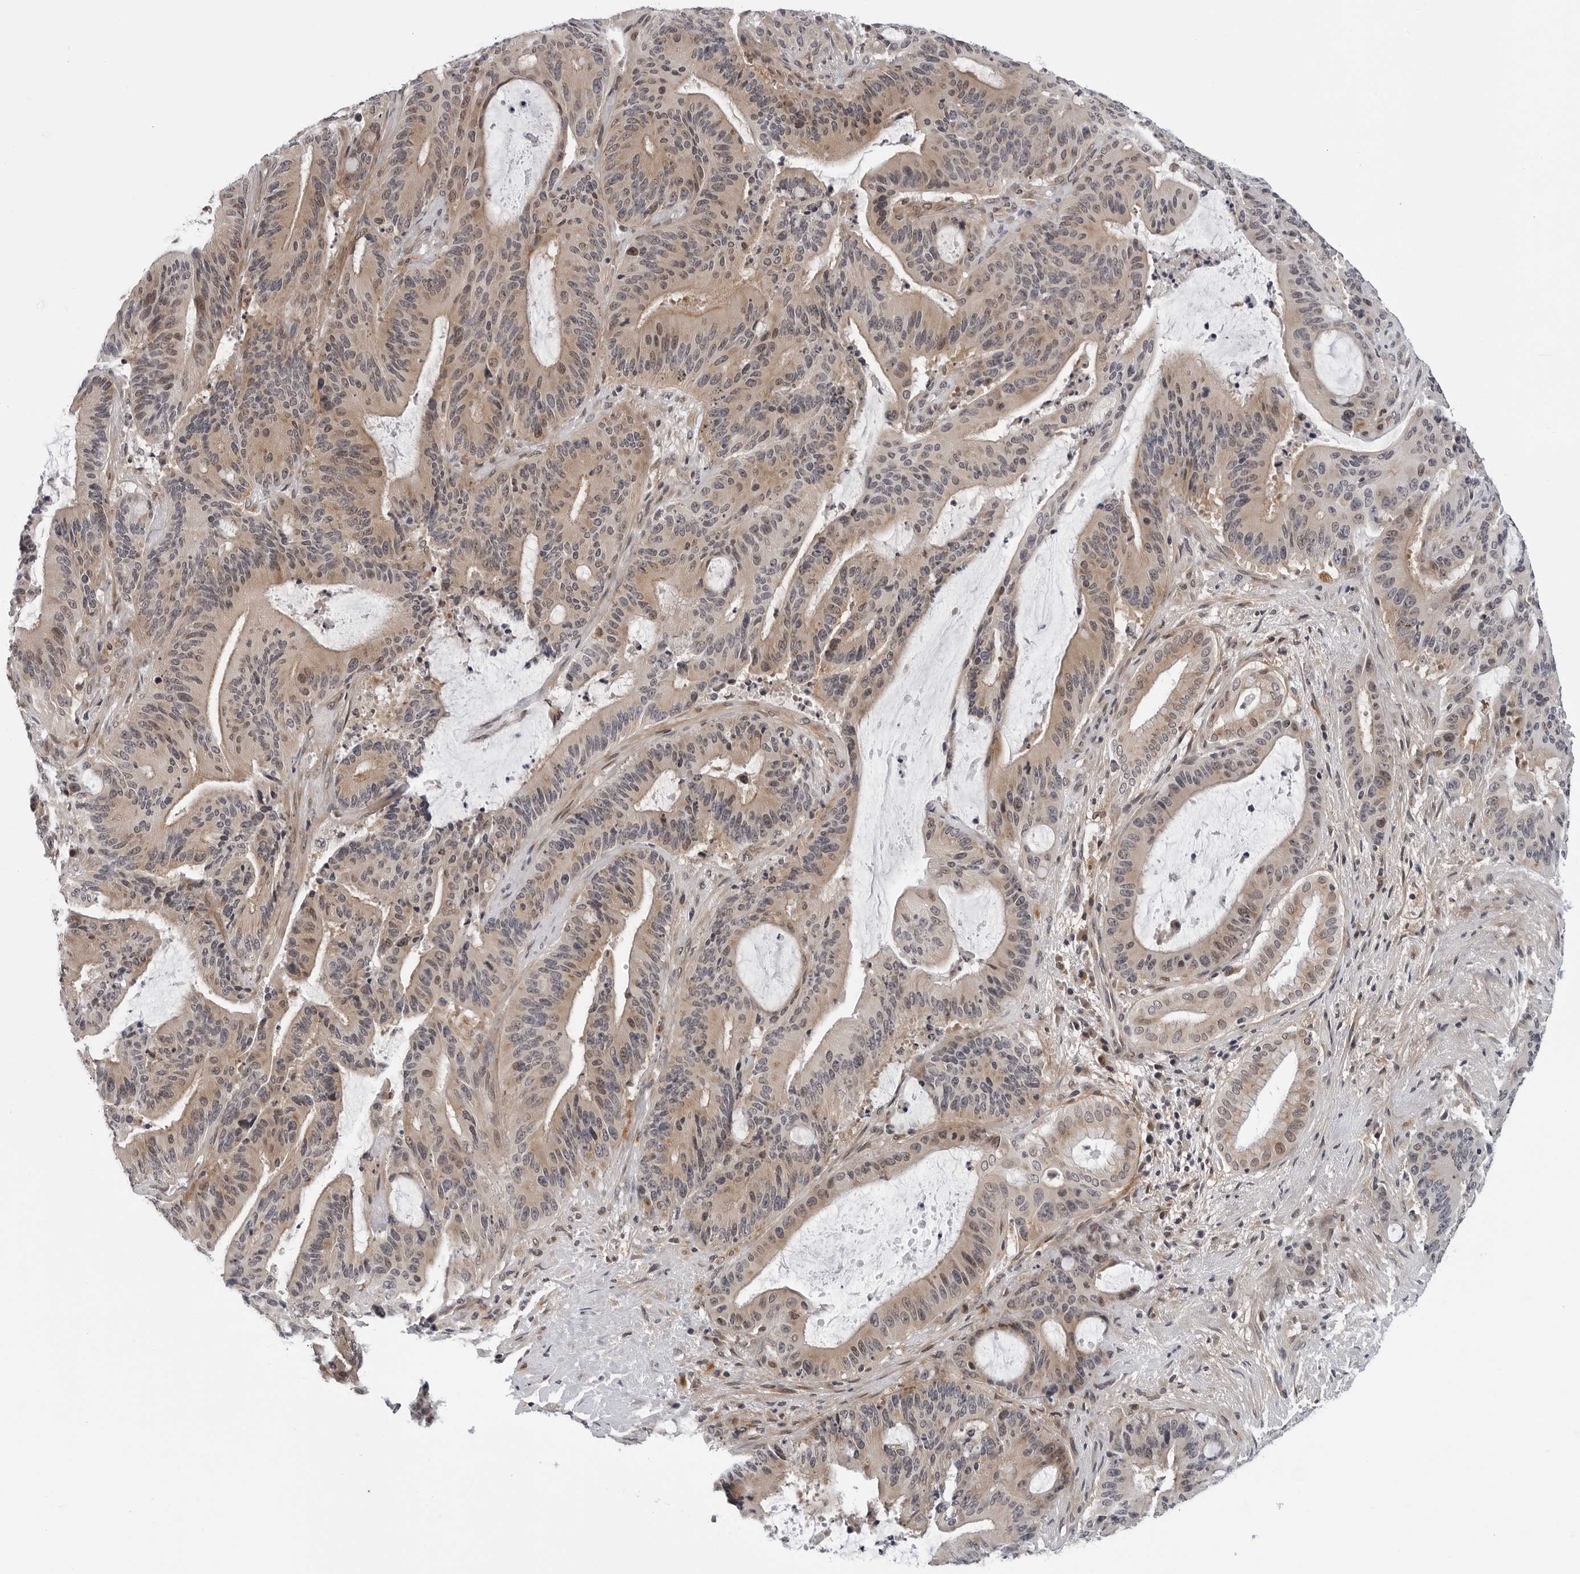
{"staining": {"intensity": "weak", "quantity": ">75%", "location": "cytoplasmic/membranous,nuclear"}, "tissue": "liver cancer", "cell_type": "Tumor cells", "image_type": "cancer", "snomed": [{"axis": "morphology", "description": "Normal tissue, NOS"}, {"axis": "morphology", "description": "Cholangiocarcinoma"}, {"axis": "topography", "description": "Liver"}, {"axis": "topography", "description": "Peripheral nerve tissue"}], "caption": "Liver cancer was stained to show a protein in brown. There is low levels of weak cytoplasmic/membranous and nuclear expression in about >75% of tumor cells. The protein of interest is stained brown, and the nuclei are stained in blue (DAB (3,3'-diaminobenzidine) IHC with brightfield microscopy, high magnification).", "gene": "KIAA1614", "patient": {"sex": "female", "age": 73}}